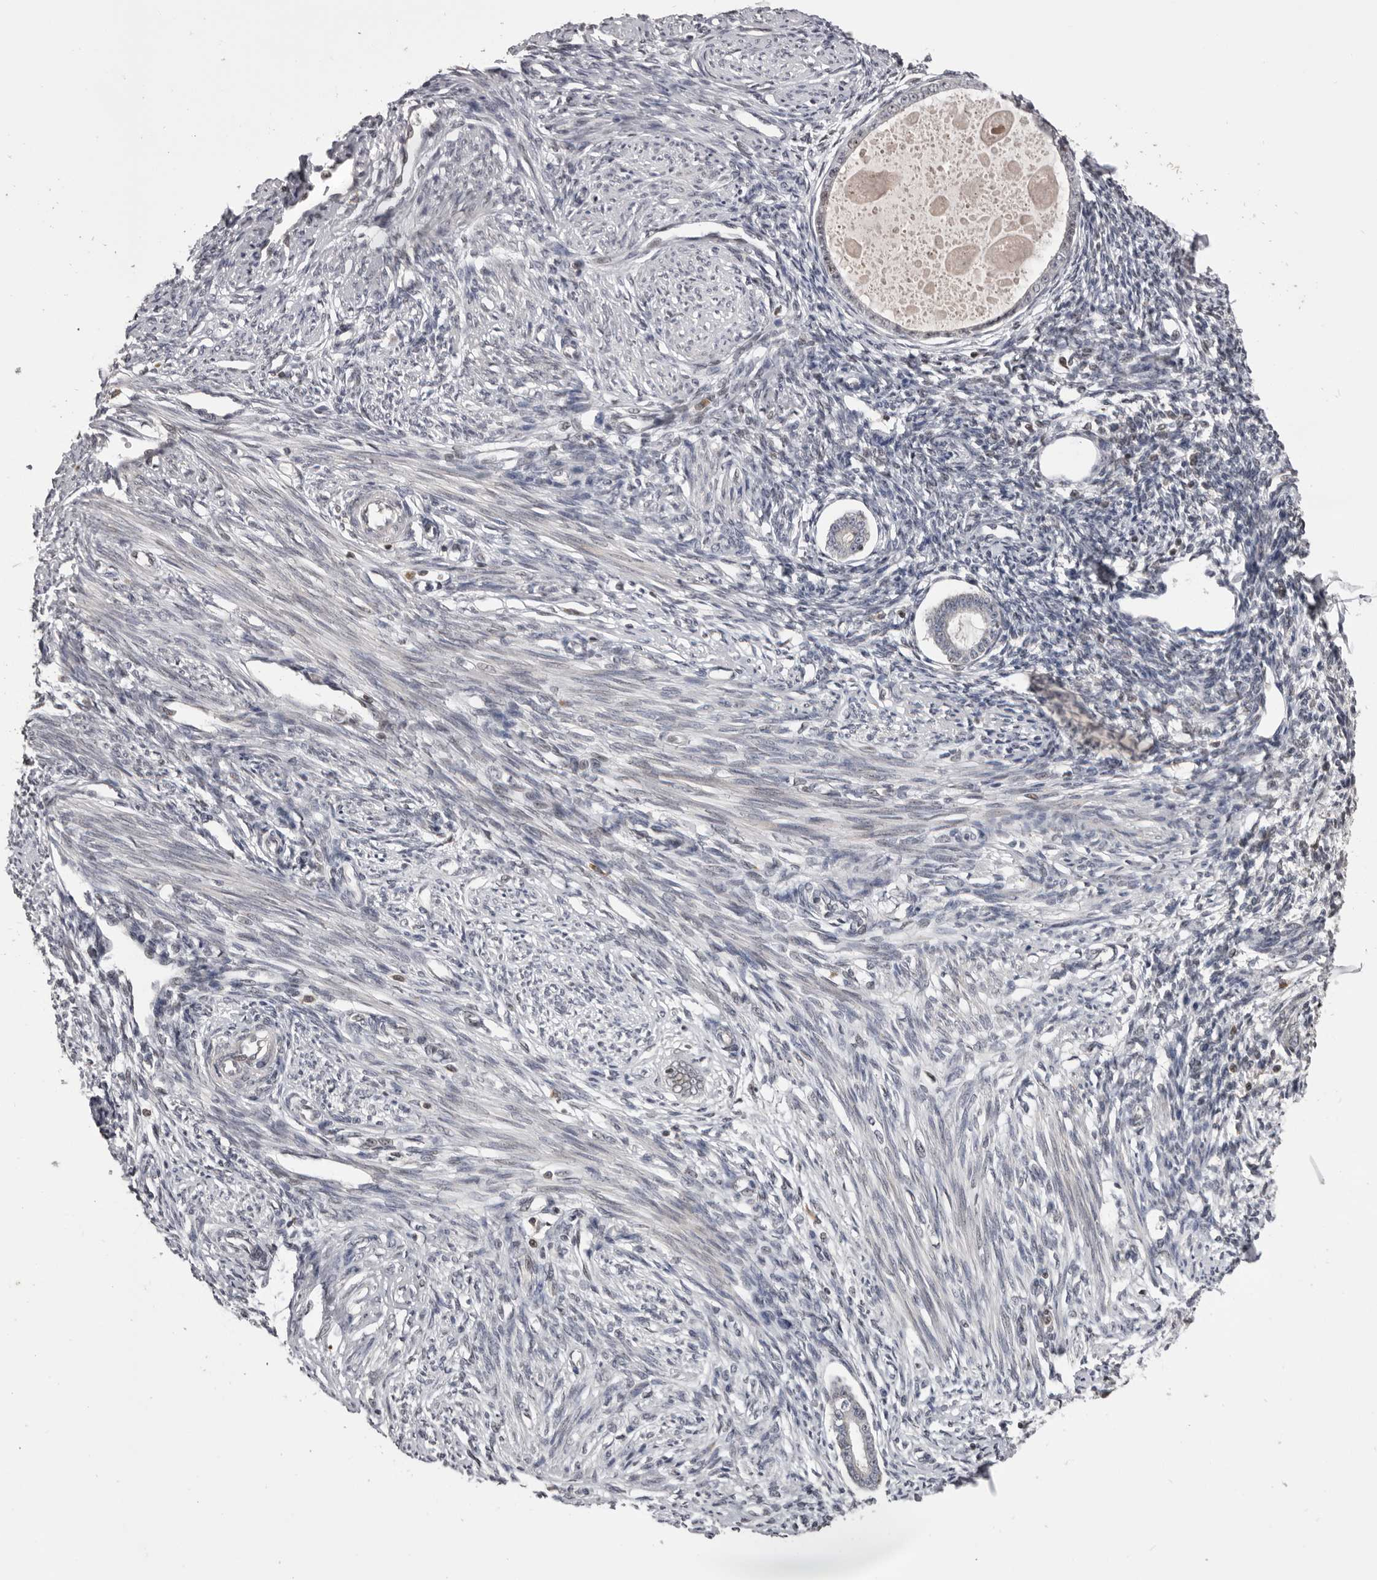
{"staining": {"intensity": "moderate", "quantity": "<25%", "location": "nuclear"}, "tissue": "endometrium", "cell_type": "Cells in endometrial stroma", "image_type": "normal", "snomed": [{"axis": "morphology", "description": "Normal tissue, NOS"}, {"axis": "topography", "description": "Endometrium"}], "caption": "This photomicrograph demonstrates normal endometrium stained with immunohistochemistry to label a protein in brown. The nuclear of cells in endometrial stroma show moderate positivity for the protein. Nuclei are counter-stained blue.", "gene": "AZIN1", "patient": {"sex": "female", "age": 56}}